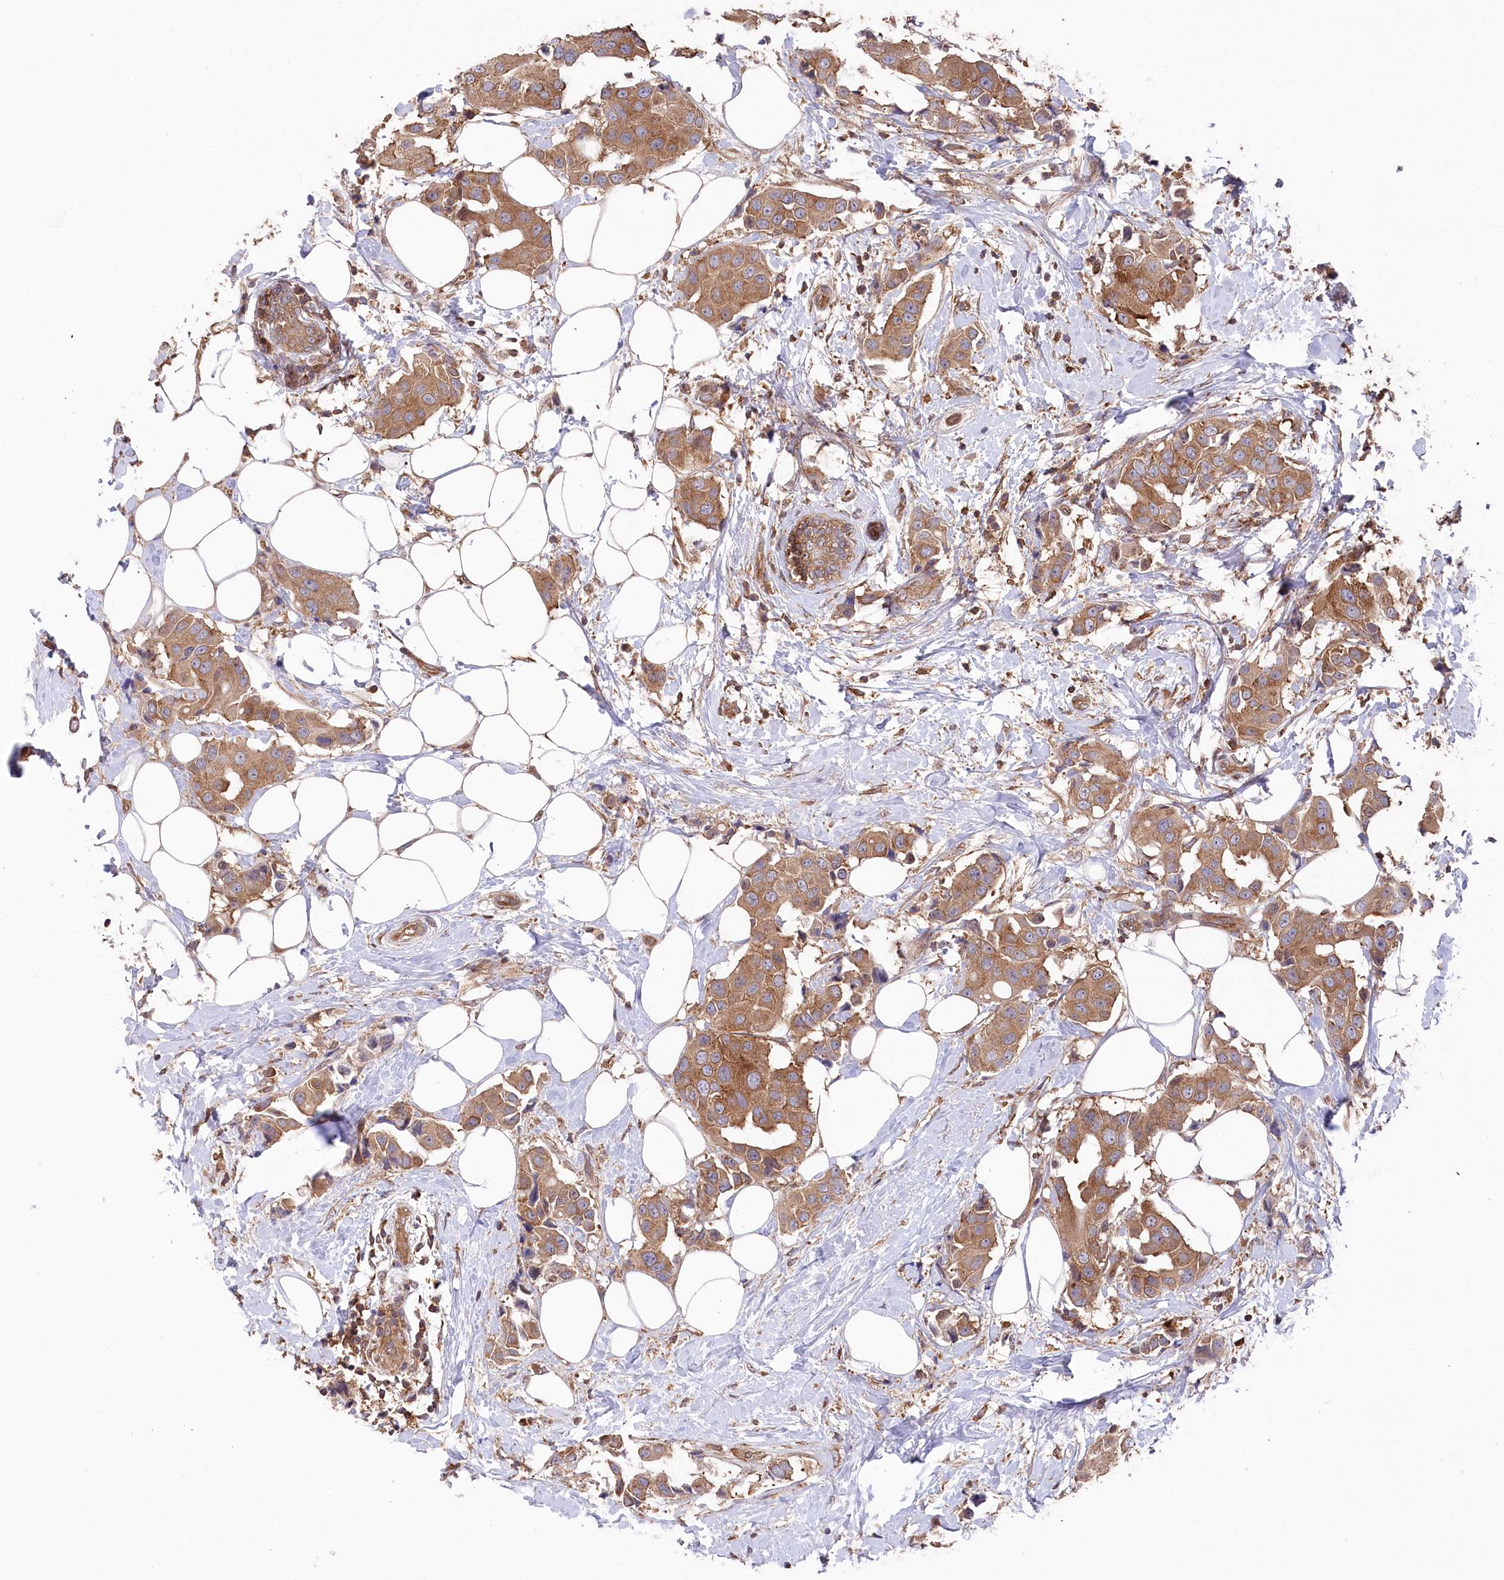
{"staining": {"intensity": "moderate", "quantity": ">75%", "location": "cytoplasmic/membranous"}, "tissue": "breast cancer", "cell_type": "Tumor cells", "image_type": "cancer", "snomed": [{"axis": "morphology", "description": "Normal tissue, NOS"}, {"axis": "morphology", "description": "Duct carcinoma"}, {"axis": "topography", "description": "Breast"}], "caption": "Immunohistochemical staining of human breast cancer exhibits moderate cytoplasmic/membranous protein staining in approximately >75% of tumor cells.", "gene": "PPP1R21", "patient": {"sex": "female", "age": 39}}